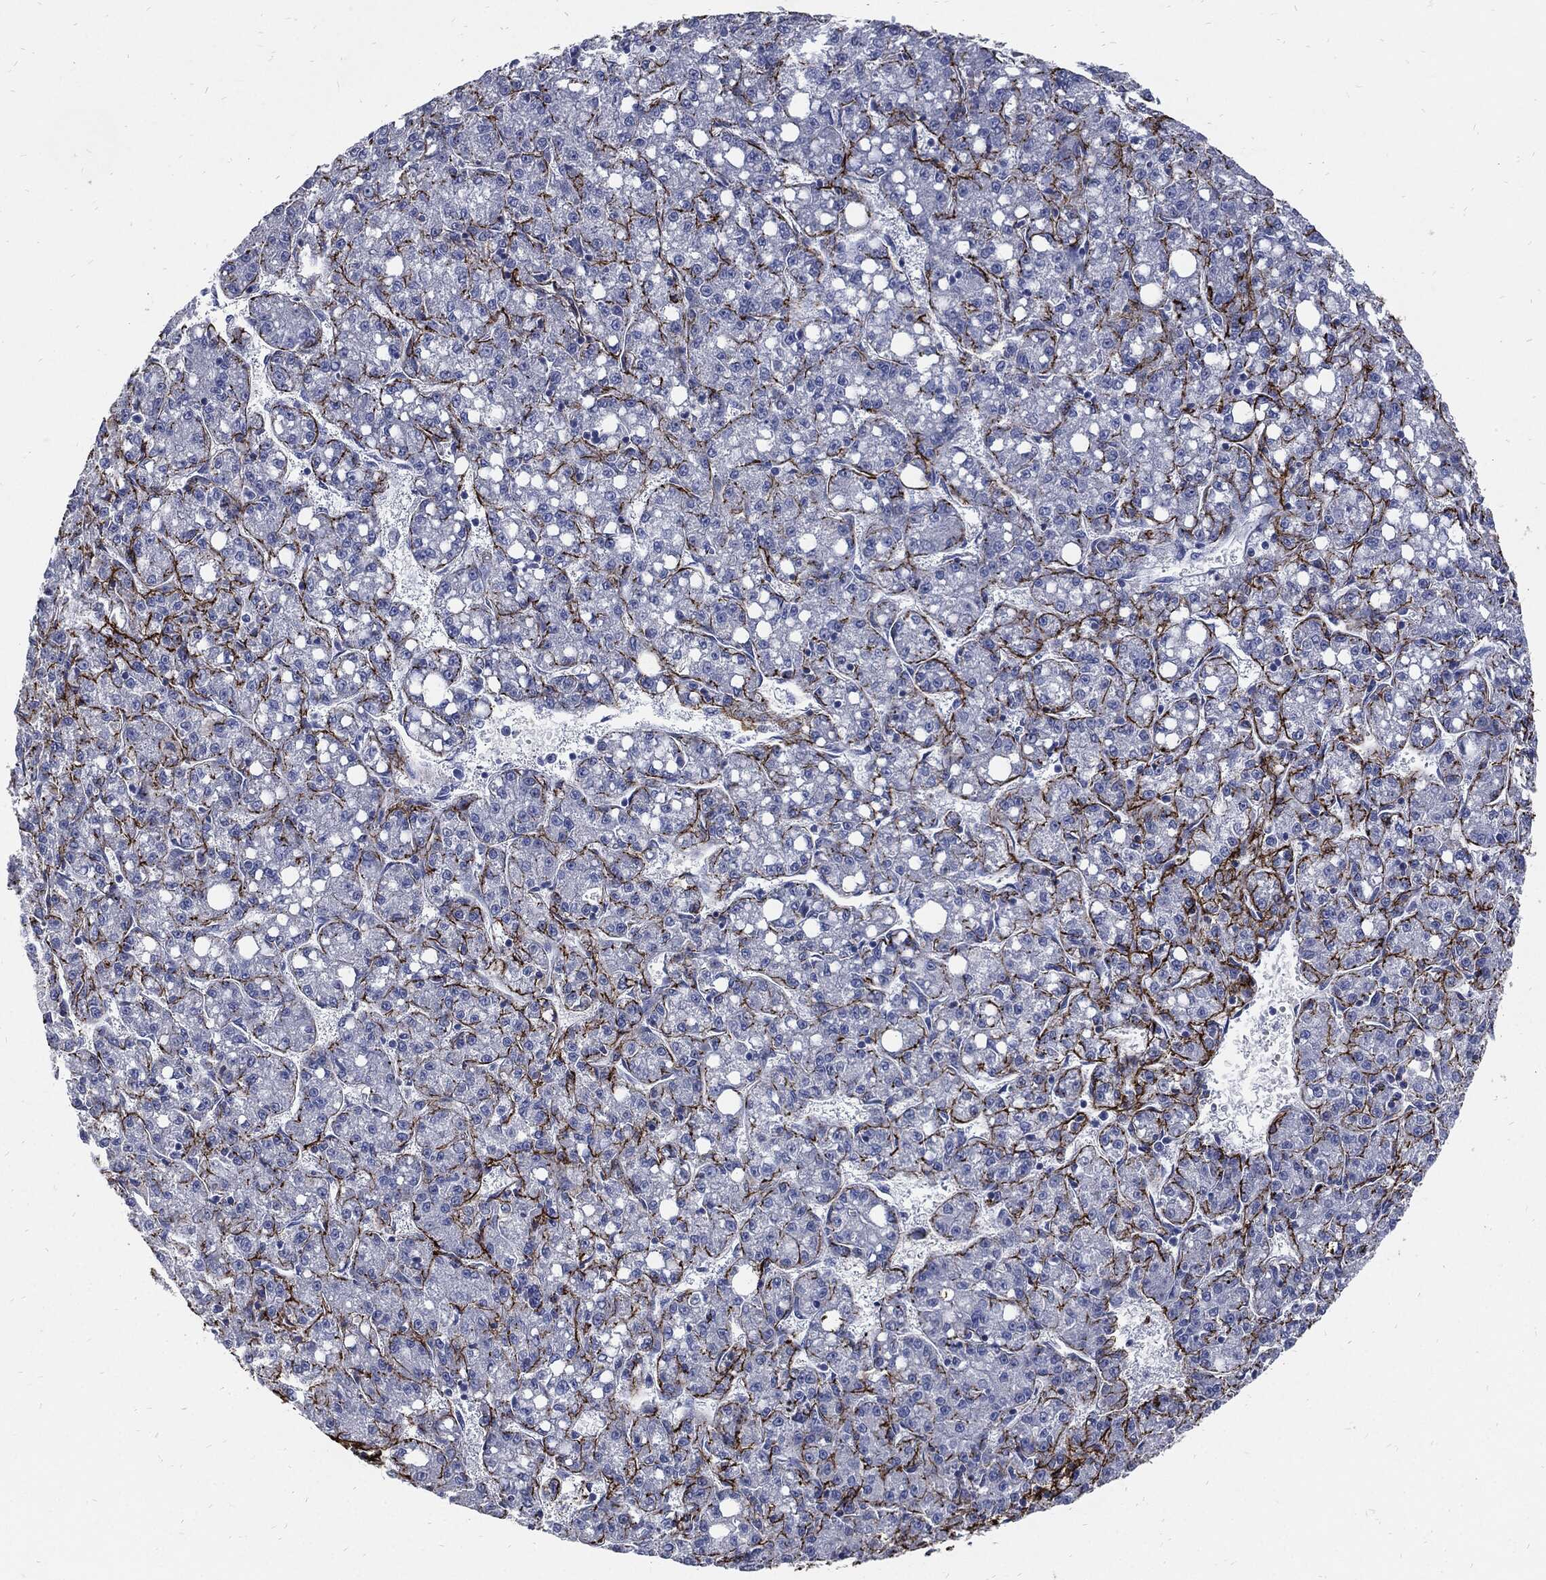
{"staining": {"intensity": "negative", "quantity": "none", "location": "none"}, "tissue": "liver cancer", "cell_type": "Tumor cells", "image_type": "cancer", "snomed": [{"axis": "morphology", "description": "Carcinoma, Hepatocellular, NOS"}, {"axis": "topography", "description": "Liver"}], "caption": "Immunohistochemistry (IHC) histopathology image of liver cancer stained for a protein (brown), which exhibits no staining in tumor cells. (Immunohistochemistry, brightfield microscopy, high magnification).", "gene": "FBN1", "patient": {"sex": "female", "age": 65}}